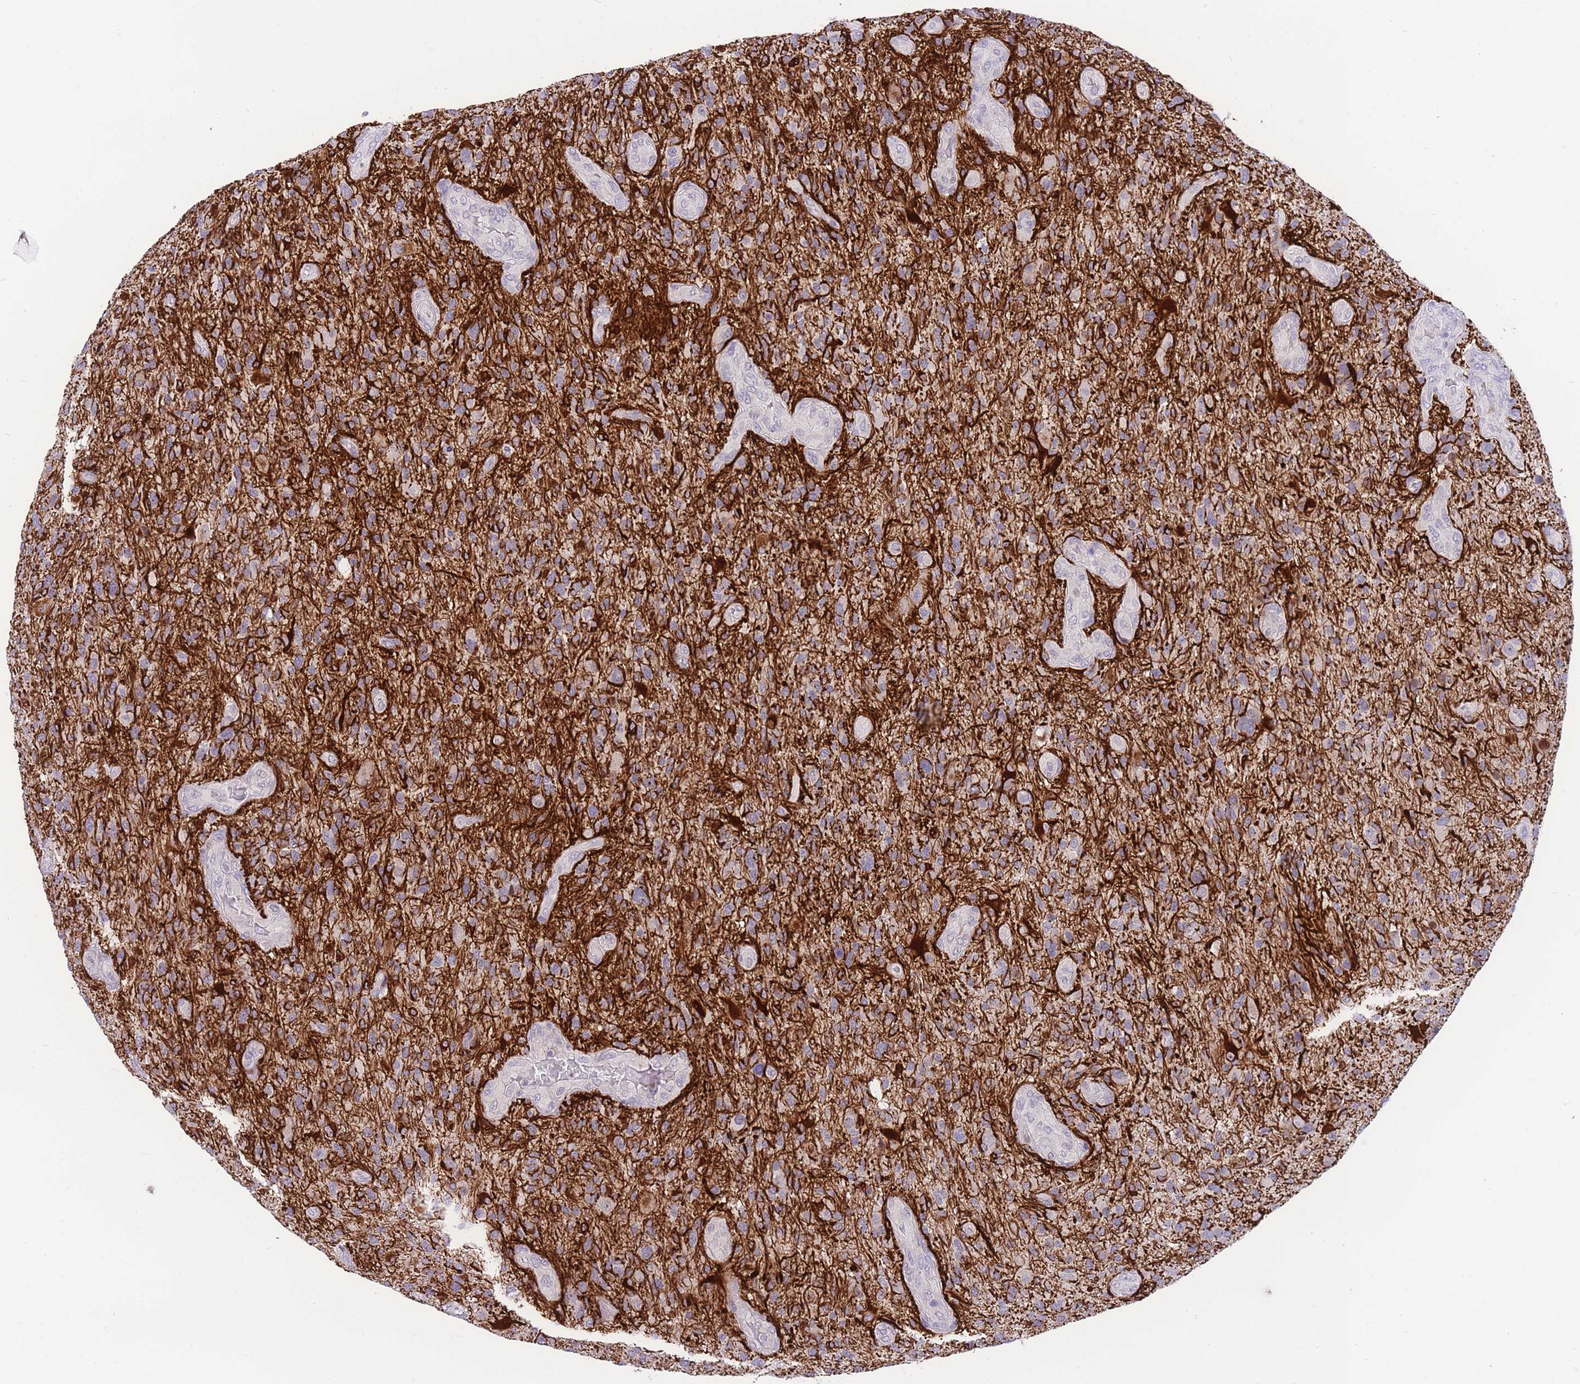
{"staining": {"intensity": "weak", "quantity": "<25%", "location": "cytoplasmic/membranous"}, "tissue": "glioma", "cell_type": "Tumor cells", "image_type": "cancer", "snomed": [{"axis": "morphology", "description": "Glioma, malignant, High grade"}, {"axis": "topography", "description": "Brain"}], "caption": "A photomicrograph of human glioma is negative for staining in tumor cells. The staining is performed using DAB (3,3'-diaminobenzidine) brown chromogen with nuclei counter-stained in using hematoxylin.", "gene": "SHCBP1", "patient": {"sex": "male", "age": 47}}